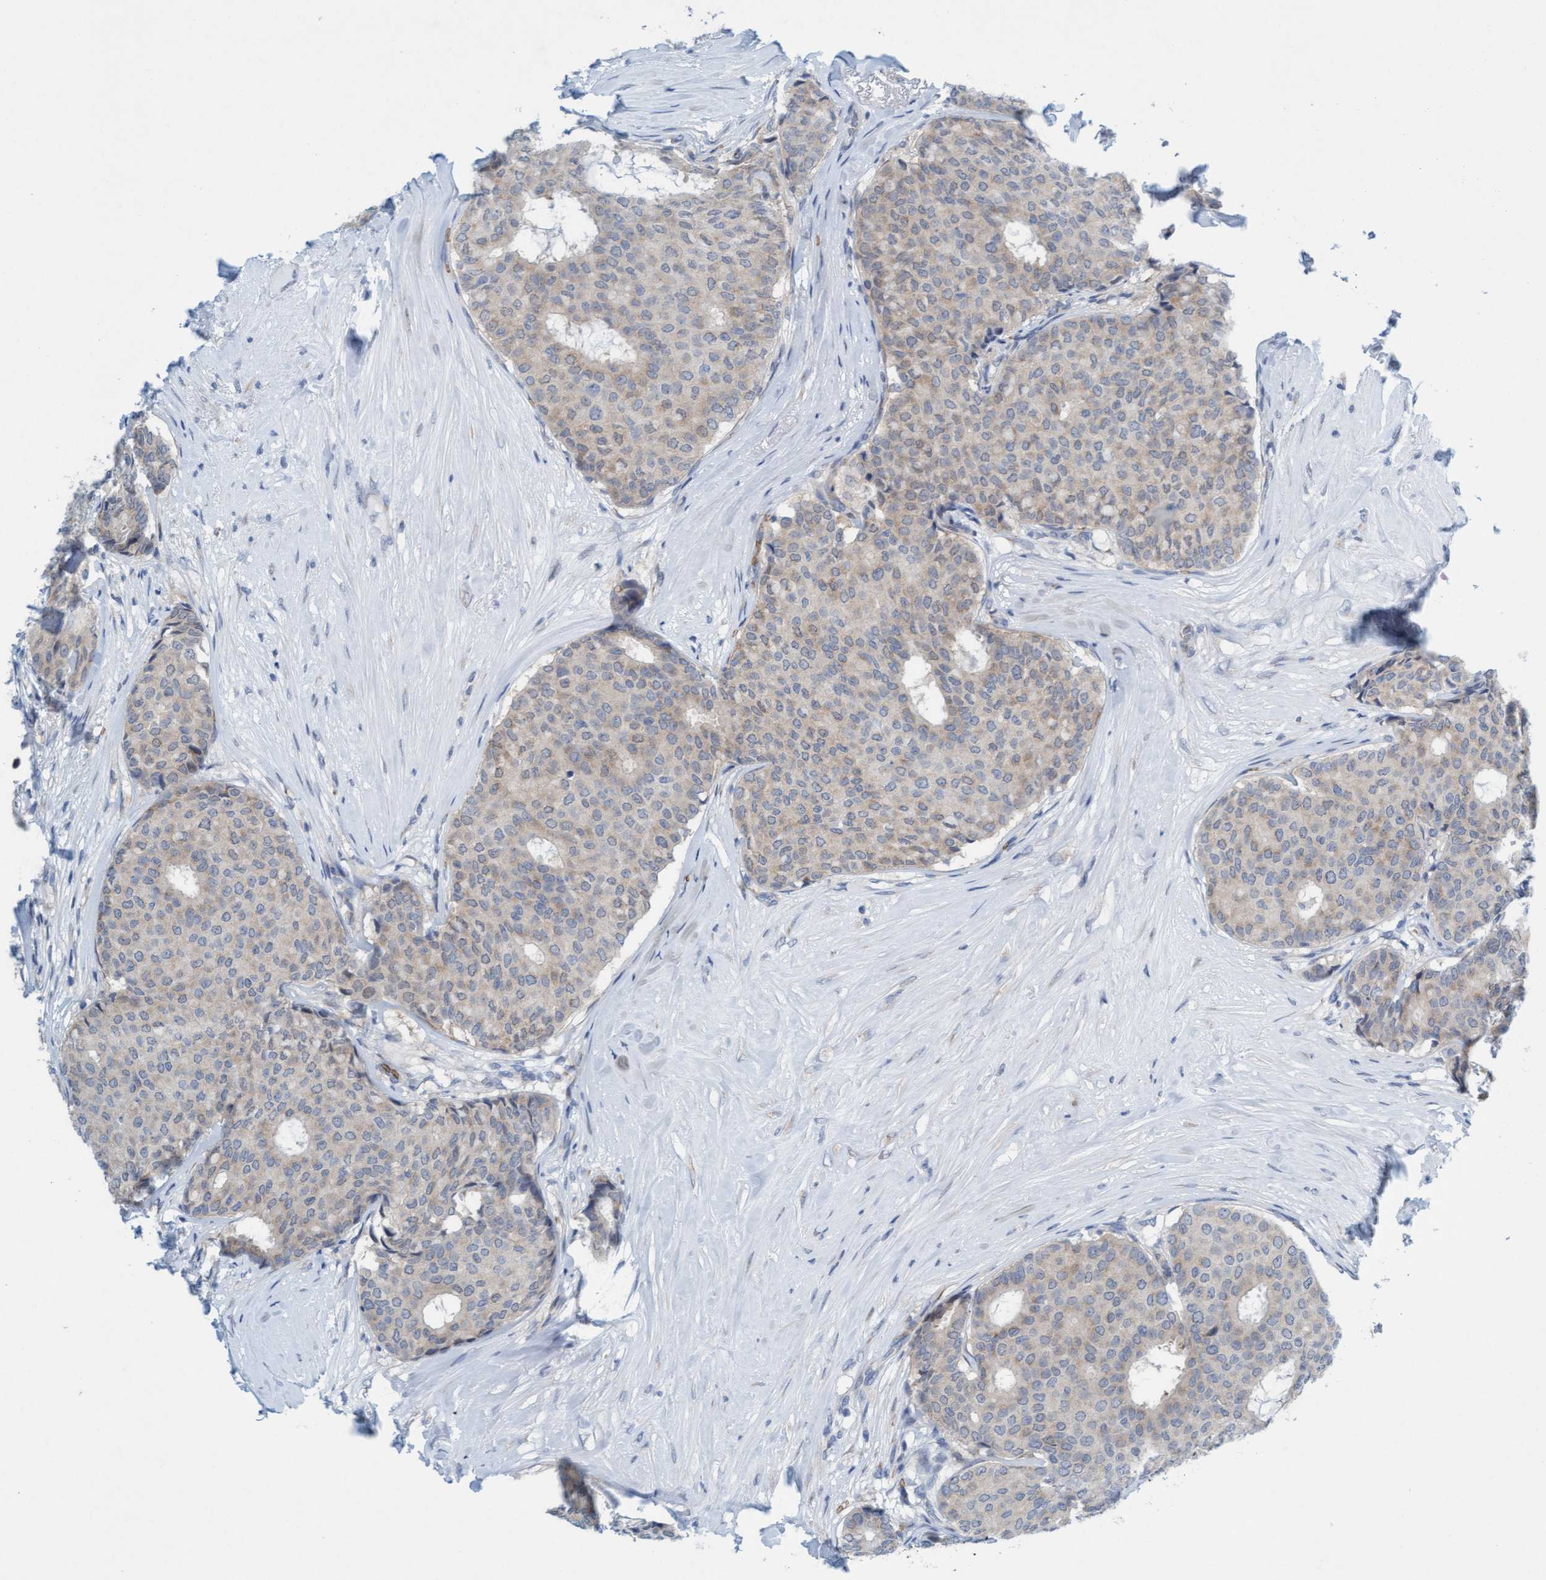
{"staining": {"intensity": "weak", "quantity": "<25%", "location": "cytoplasmic/membranous"}, "tissue": "breast cancer", "cell_type": "Tumor cells", "image_type": "cancer", "snomed": [{"axis": "morphology", "description": "Duct carcinoma"}, {"axis": "topography", "description": "Breast"}], "caption": "Tumor cells are negative for brown protein staining in intraductal carcinoma (breast).", "gene": "SPEM2", "patient": {"sex": "female", "age": 75}}